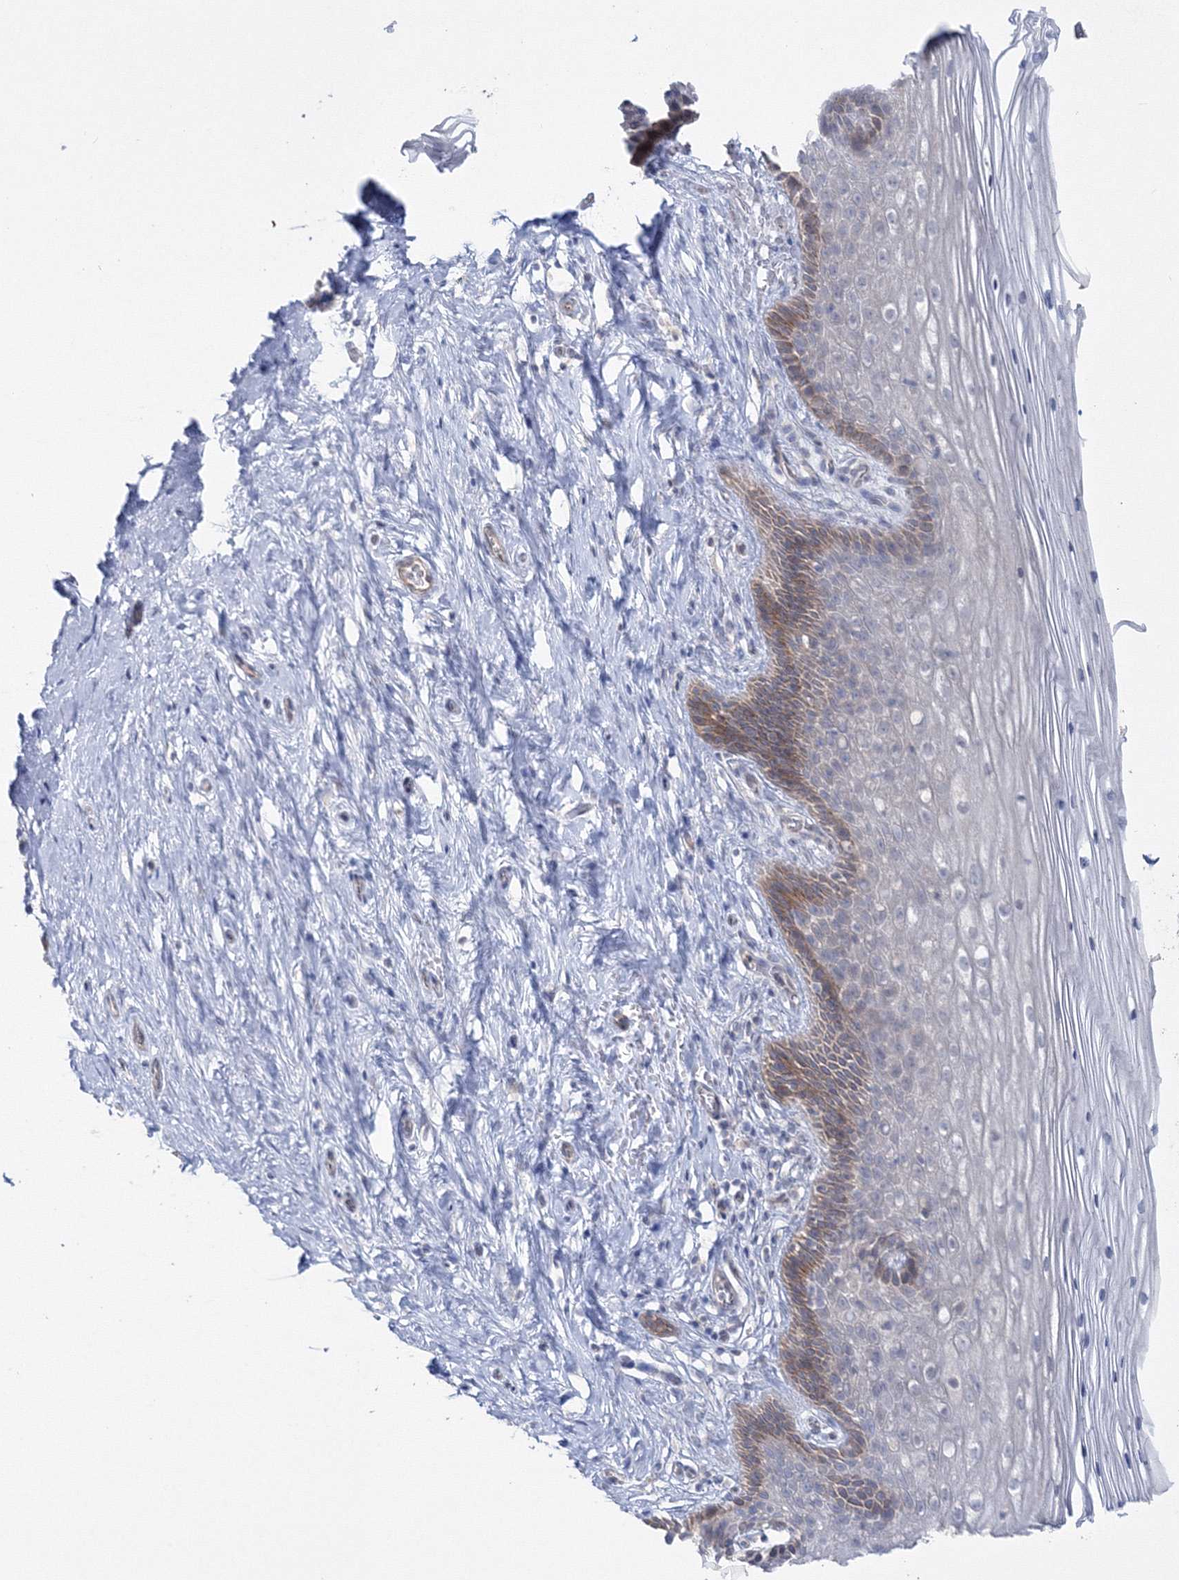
{"staining": {"intensity": "moderate", "quantity": "25%-75%", "location": "cytoplasmic/membranous"}, "tissue": "cervix", "cell_type": "Glandular cells", "image_type": "normal", "snomed": [{"axis": "morphology", "description": "Normal tissue, NOS"}, {"axis": "topography", "description": "Cervix"}], "caption": "Immunohistochemical staining of normal human cervix displays 25%-75% levels of moderate cytoplasmic/membranous protein staining in approximately 25%-75% of glandular cells.", "gene": "IPMK", "patient": {"sex": "female", "age": 33}}